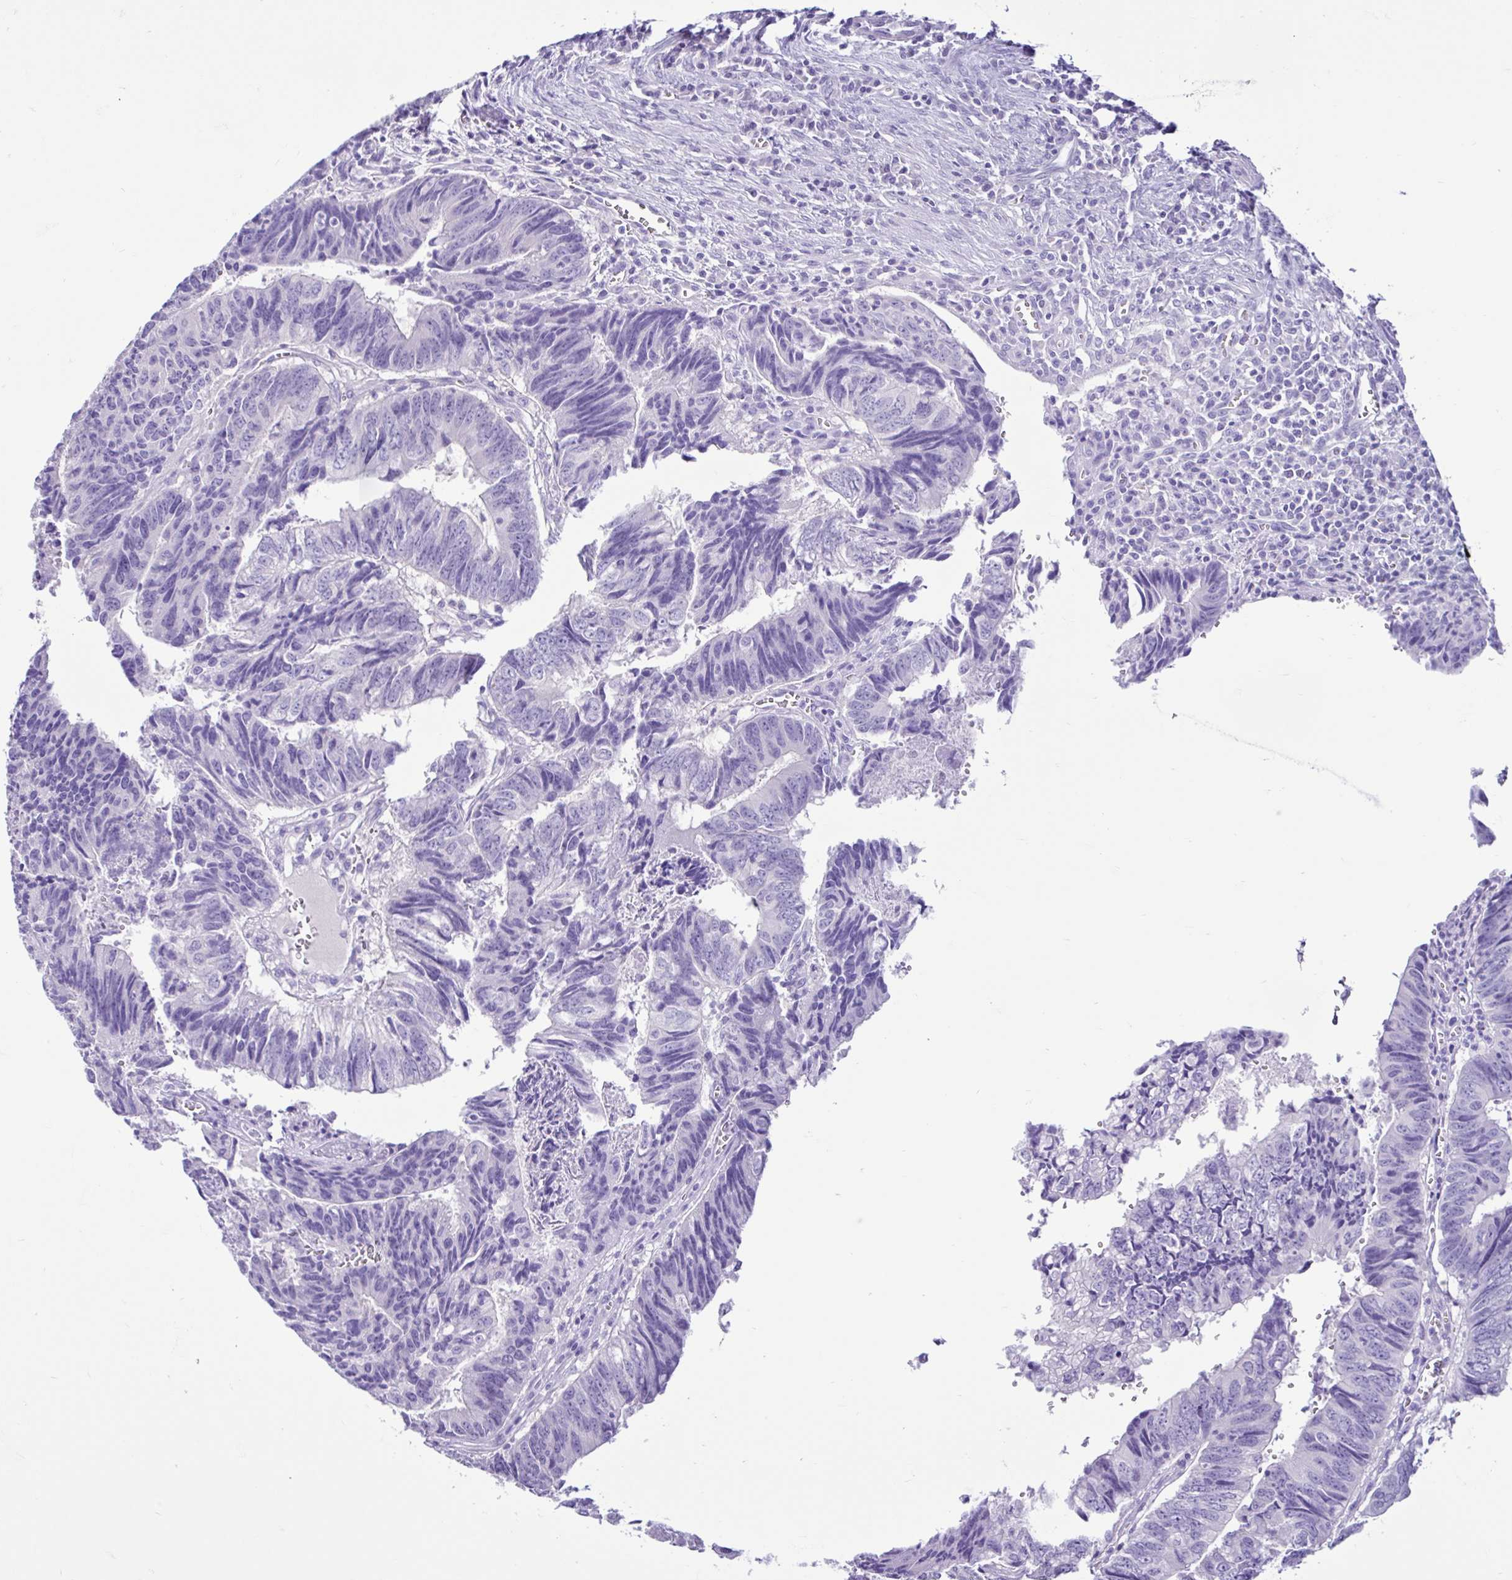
{"staining": {"intensity": "negative", "quantity": "none", "location": "none"}, "tissue": "colorectal cancer", "cell_type": "Tumor cells", "image_type": "cancer", "snomed": [{"axis": "morphology", "description": "Adenocarcinoma, NOS"}, {"axis": "topography", "description": "Colon"}], "caption": "This micrograph is of colorectal adenocarcinoma stained with immunohistochemistry to label a protein in brown with the nuclei are counter-stained blue. There is no staining in tumor cells. (DAB IHC, high magnification).", "gene": "CYP19A1", "patient": {"sex": "male", "age": 86}}